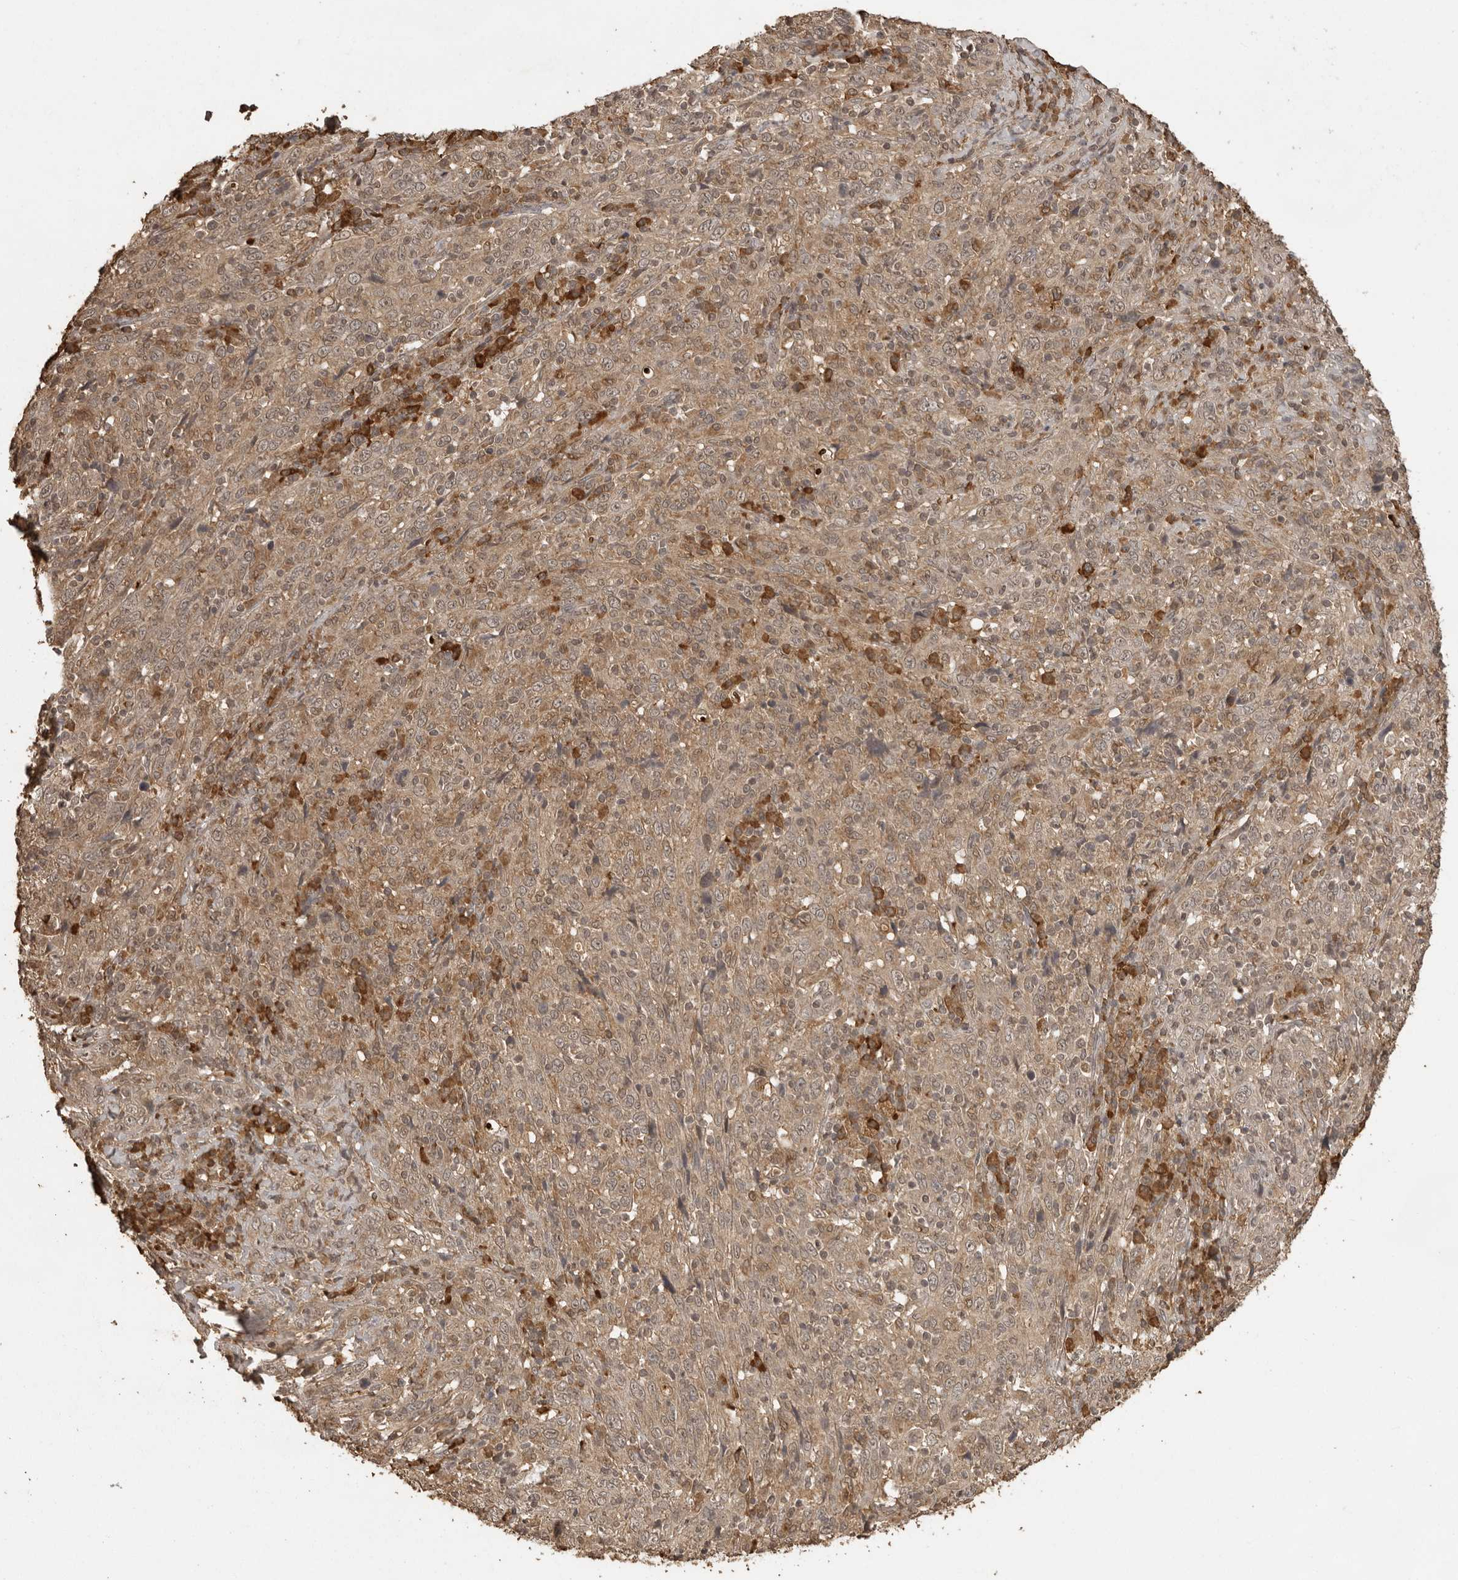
{"staining": {"intensity": "moderate", "quantity": ">75%", "location": "cytoplasmic/membranous"}, "tissue": "cervical cancer", "cell_type": "Tumor cells", "image_type": "cancer", "snomed": [{"axis": "morphology", "description": "Squamous cell carcinoma, NOS"}, {"axis": "topography", "description": "Cervix"}], "caption": "Cervical cancer tissue exhibits moderate cytoplasmic/membranous staining in about >75% of tumor cells, visualized by immunohistochemistry.", "gene": "CTF1", "patient": {"sex": "female", "age": 46}}